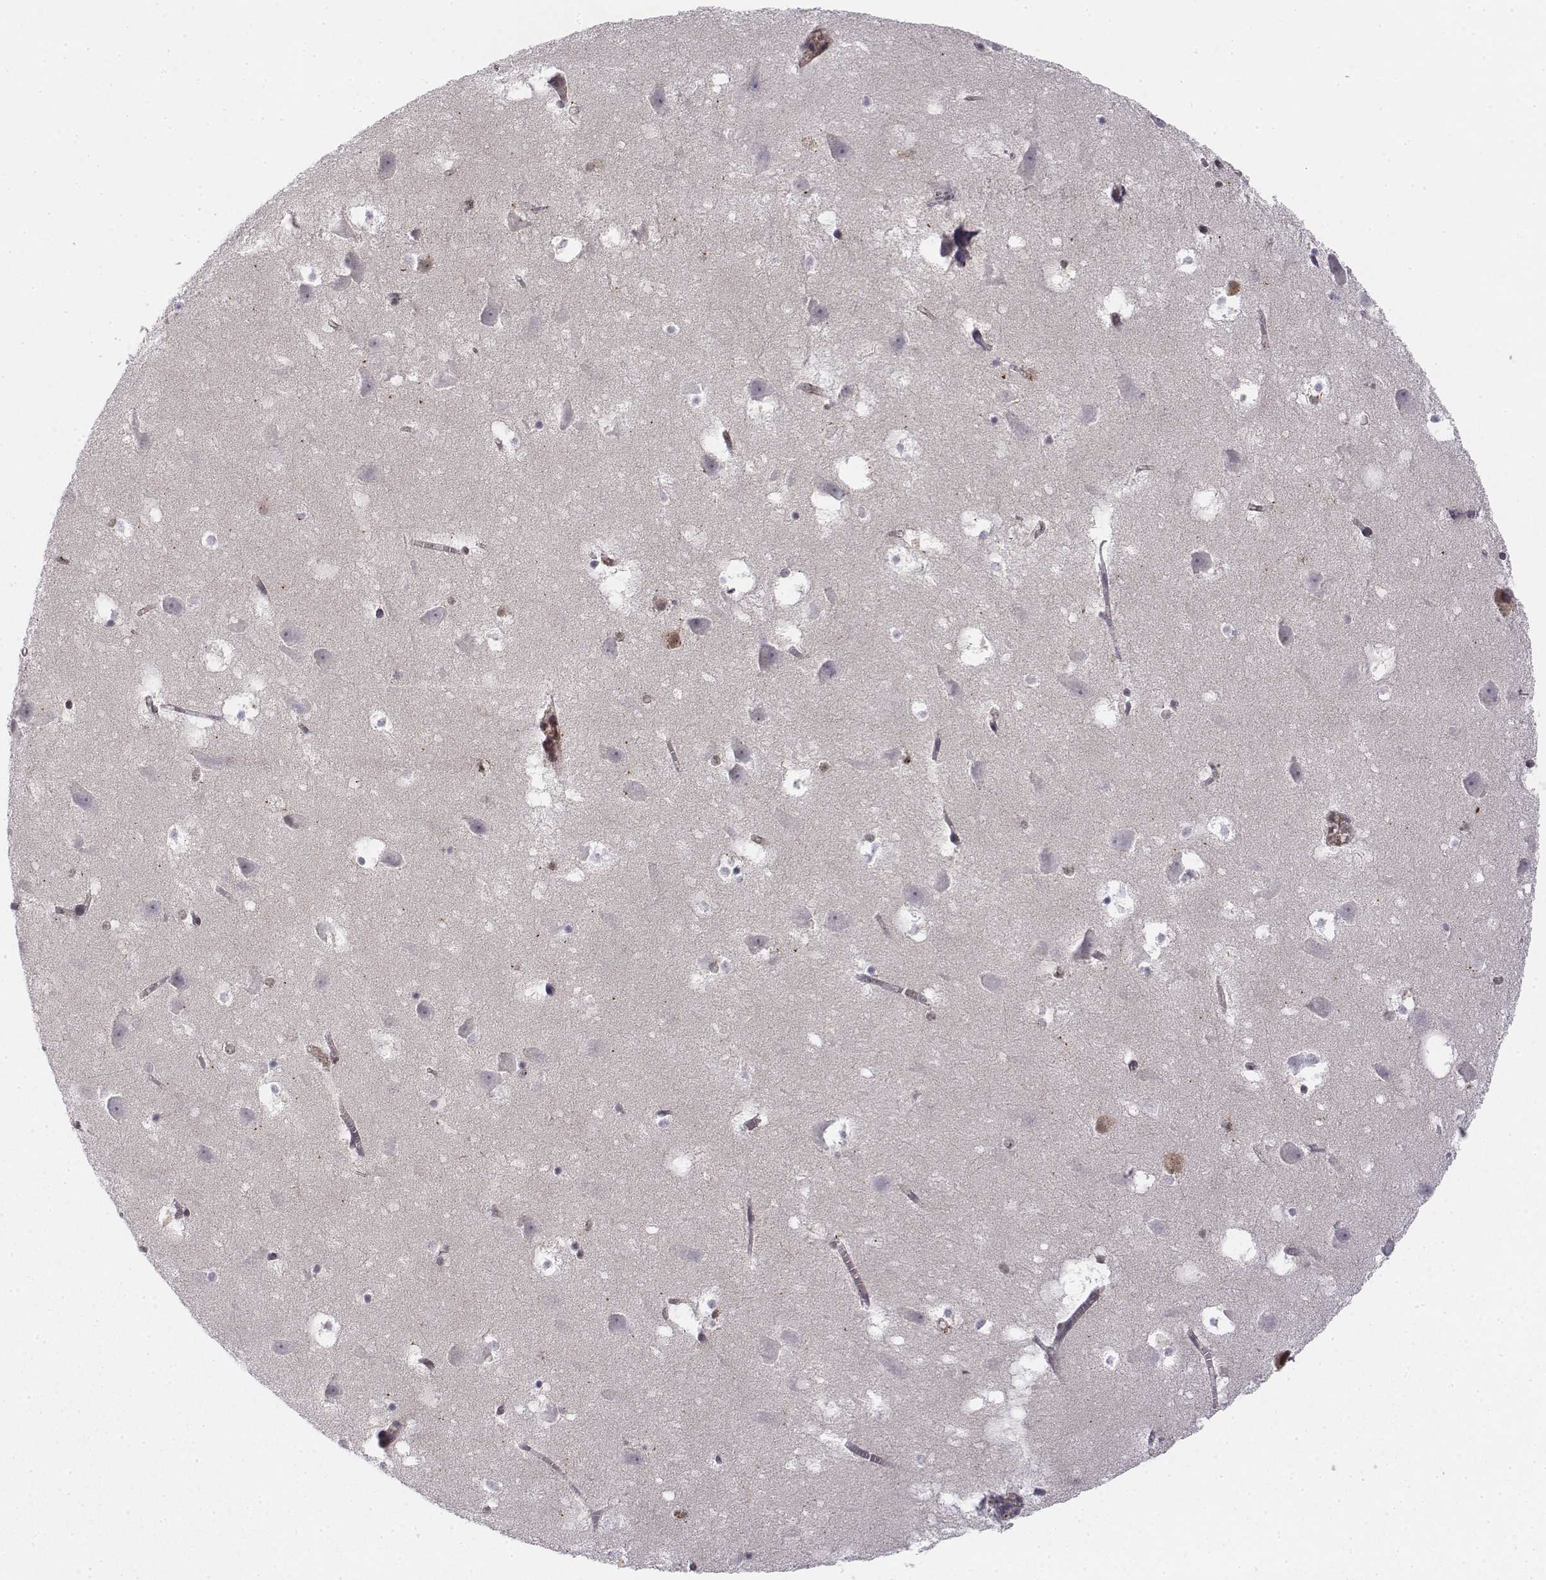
{"staining": {"intensity": "weak", "quantity": "25%-75%", "location": "nuclear"}, "tissue": "hippocampus", "cell_type": "Glial cells", "image_type": "normal", "snomed": [{"axis": "morphology", "description": "Normal tissue, NOS"}, {"axis": "topography", "description": "Hippocampus"}], "caption": "Unremarkable hippocampus exhibits weak nuclear positivity in approximately 25%-75% of glial cells, visualized by immunohistochemistry.", "gene": "ZFYVE19", "patient": {"sex": "male", "age": 58}}